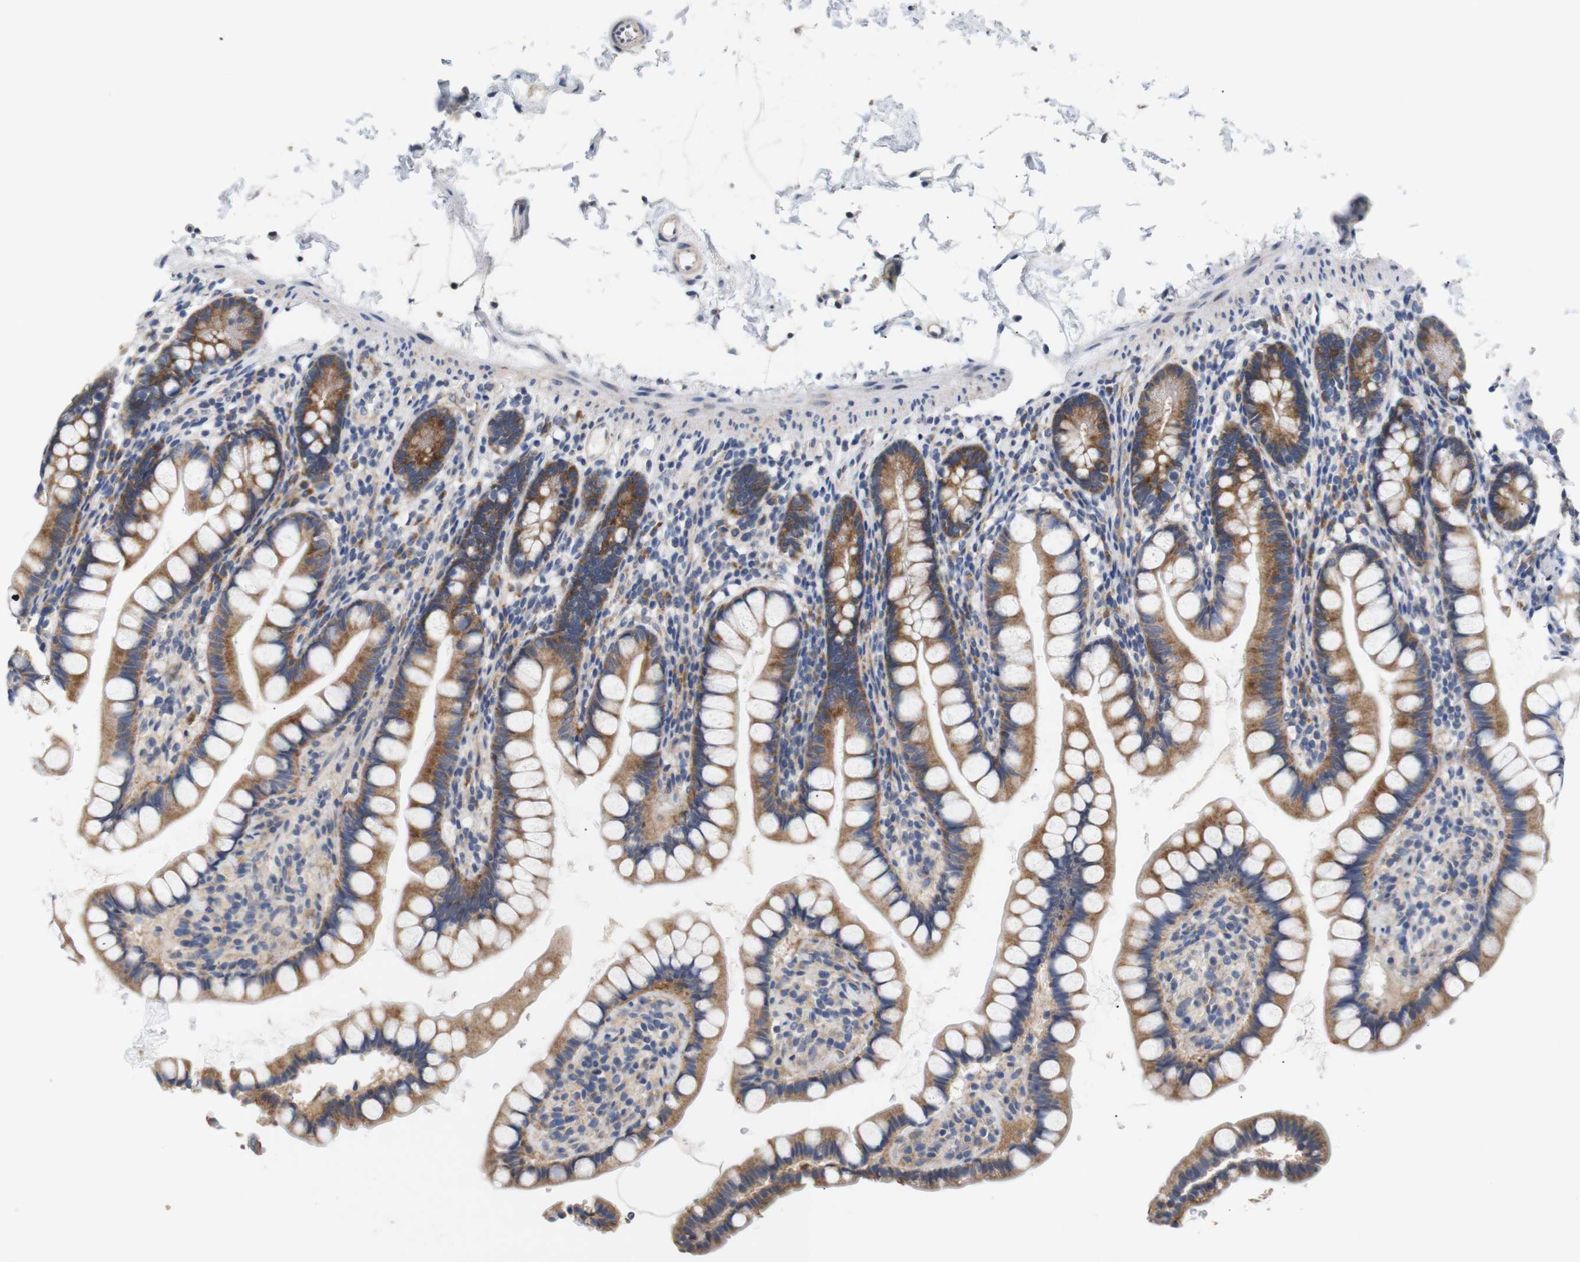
{"staining": {"intensity": "strong", "quantity": ">75%", "location": "cytoplasmic/membranous"}, "tissue": "small intestine", "cell_type": "Glandular cells", "image_type": "normal", "snomed": [{"axis": "morphology", "description": "Normal tissue, NOS"}, {"axis": "topography", "description": "Small intestine"}], "caption": "Glandular cells show high levels of strong cytoplasmic/membranous staining in about >75% of cells in normal human small intestine. The staining was performed using DAB, with brown indicating positive protein expression. Nuclei are stained blue with hematoxylin.", "gene": "TRIM5", "patient": {"sex": "female", "age": 84}}